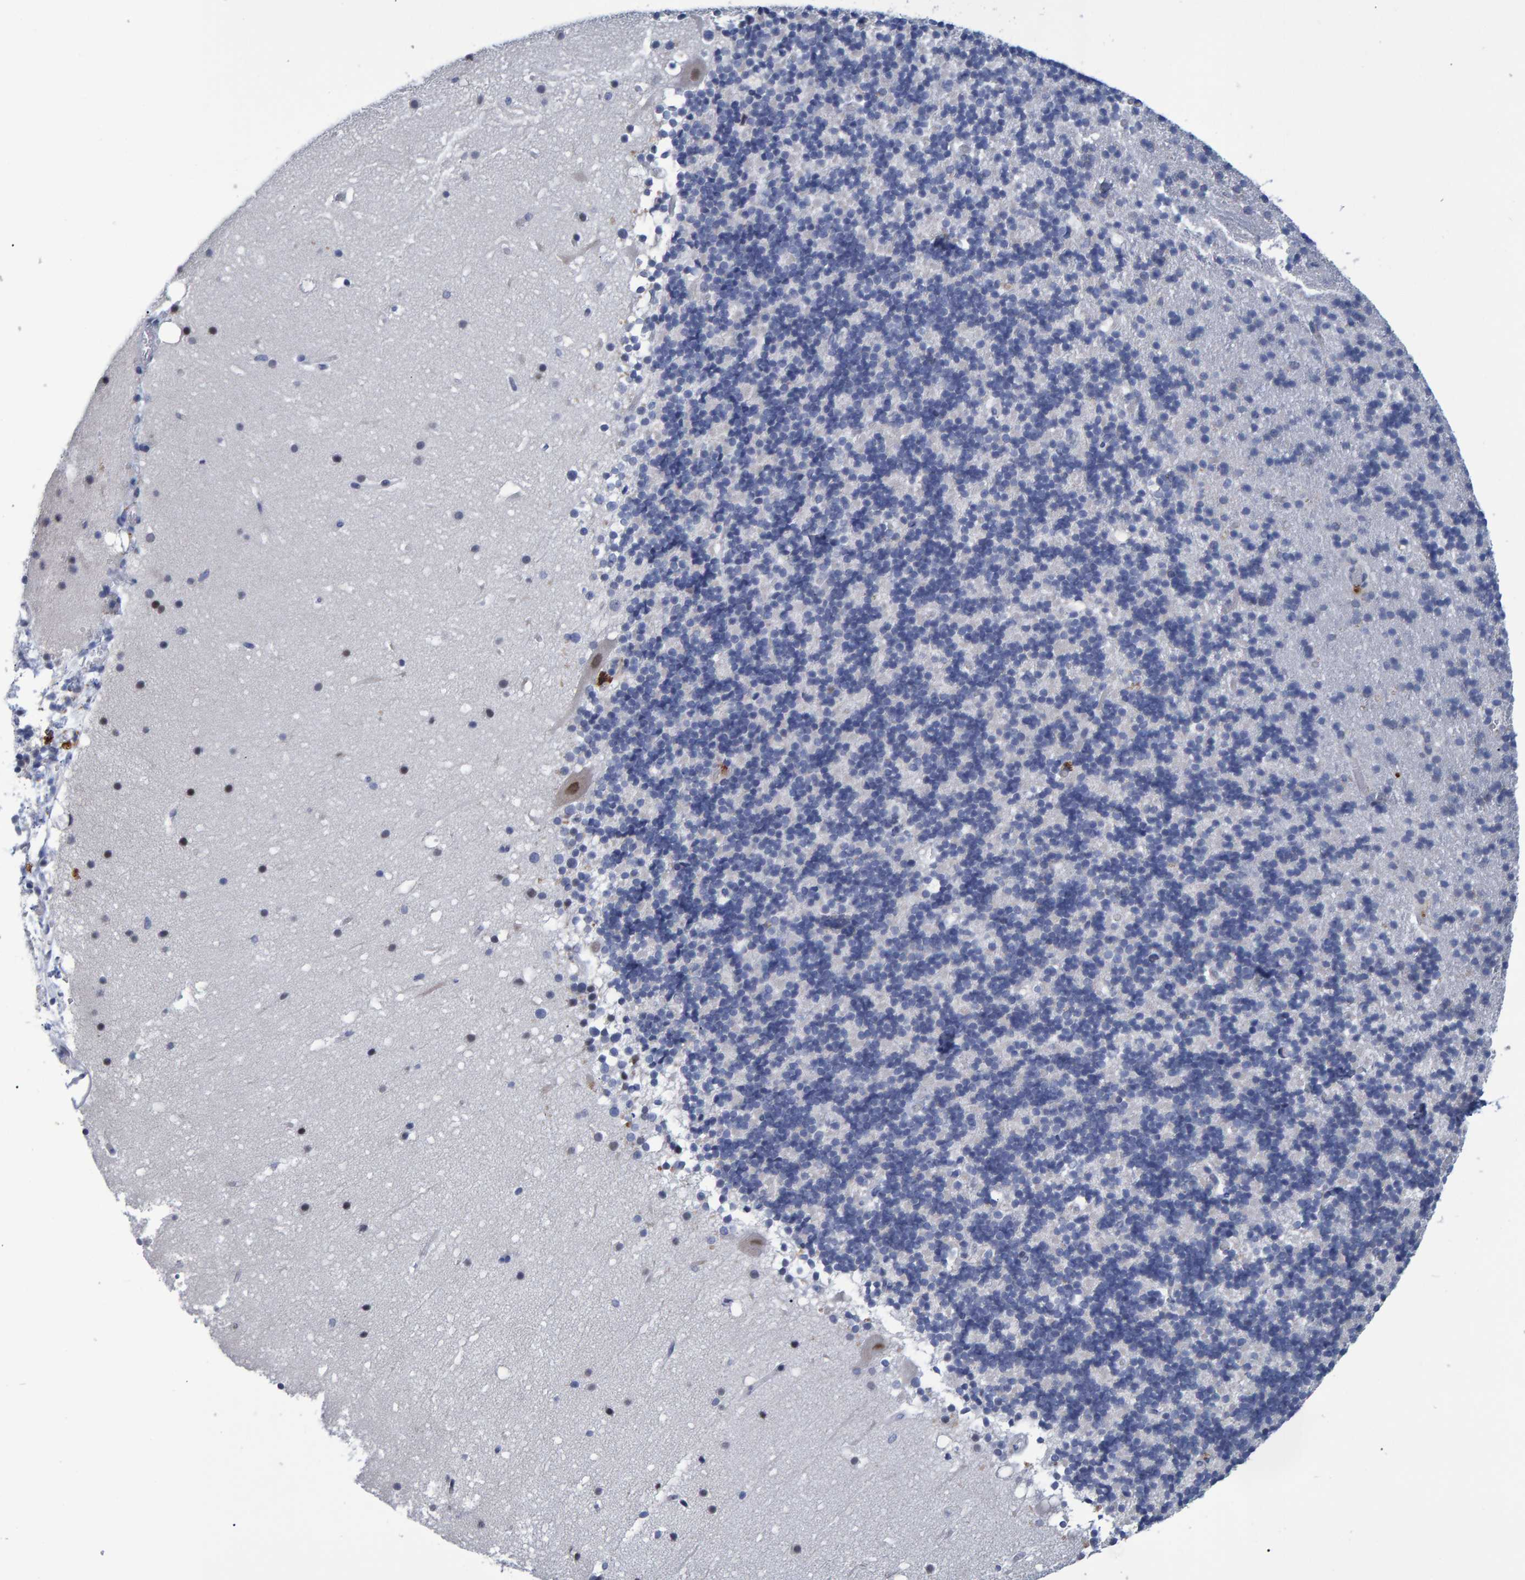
{"staining": {"intensity": "negative", "quantity": "none", "location": "none"}, "tissue": "cerebellum", "cell_type": "Cells in granular layer", "image_type": "normal", "snomed": [{"axis": "morphology", "description": "Normal tissue, NOS"}, {"axis": "topography", "description": "Cerebellum"}], "caption": "There is no significant staining in cells in granular layer of cerebellum. (Immunohistochemistry, brightfield microscopy, high magnification).", "gene": "PROCA1", "patient": {"sex": "male", "age": 57}}